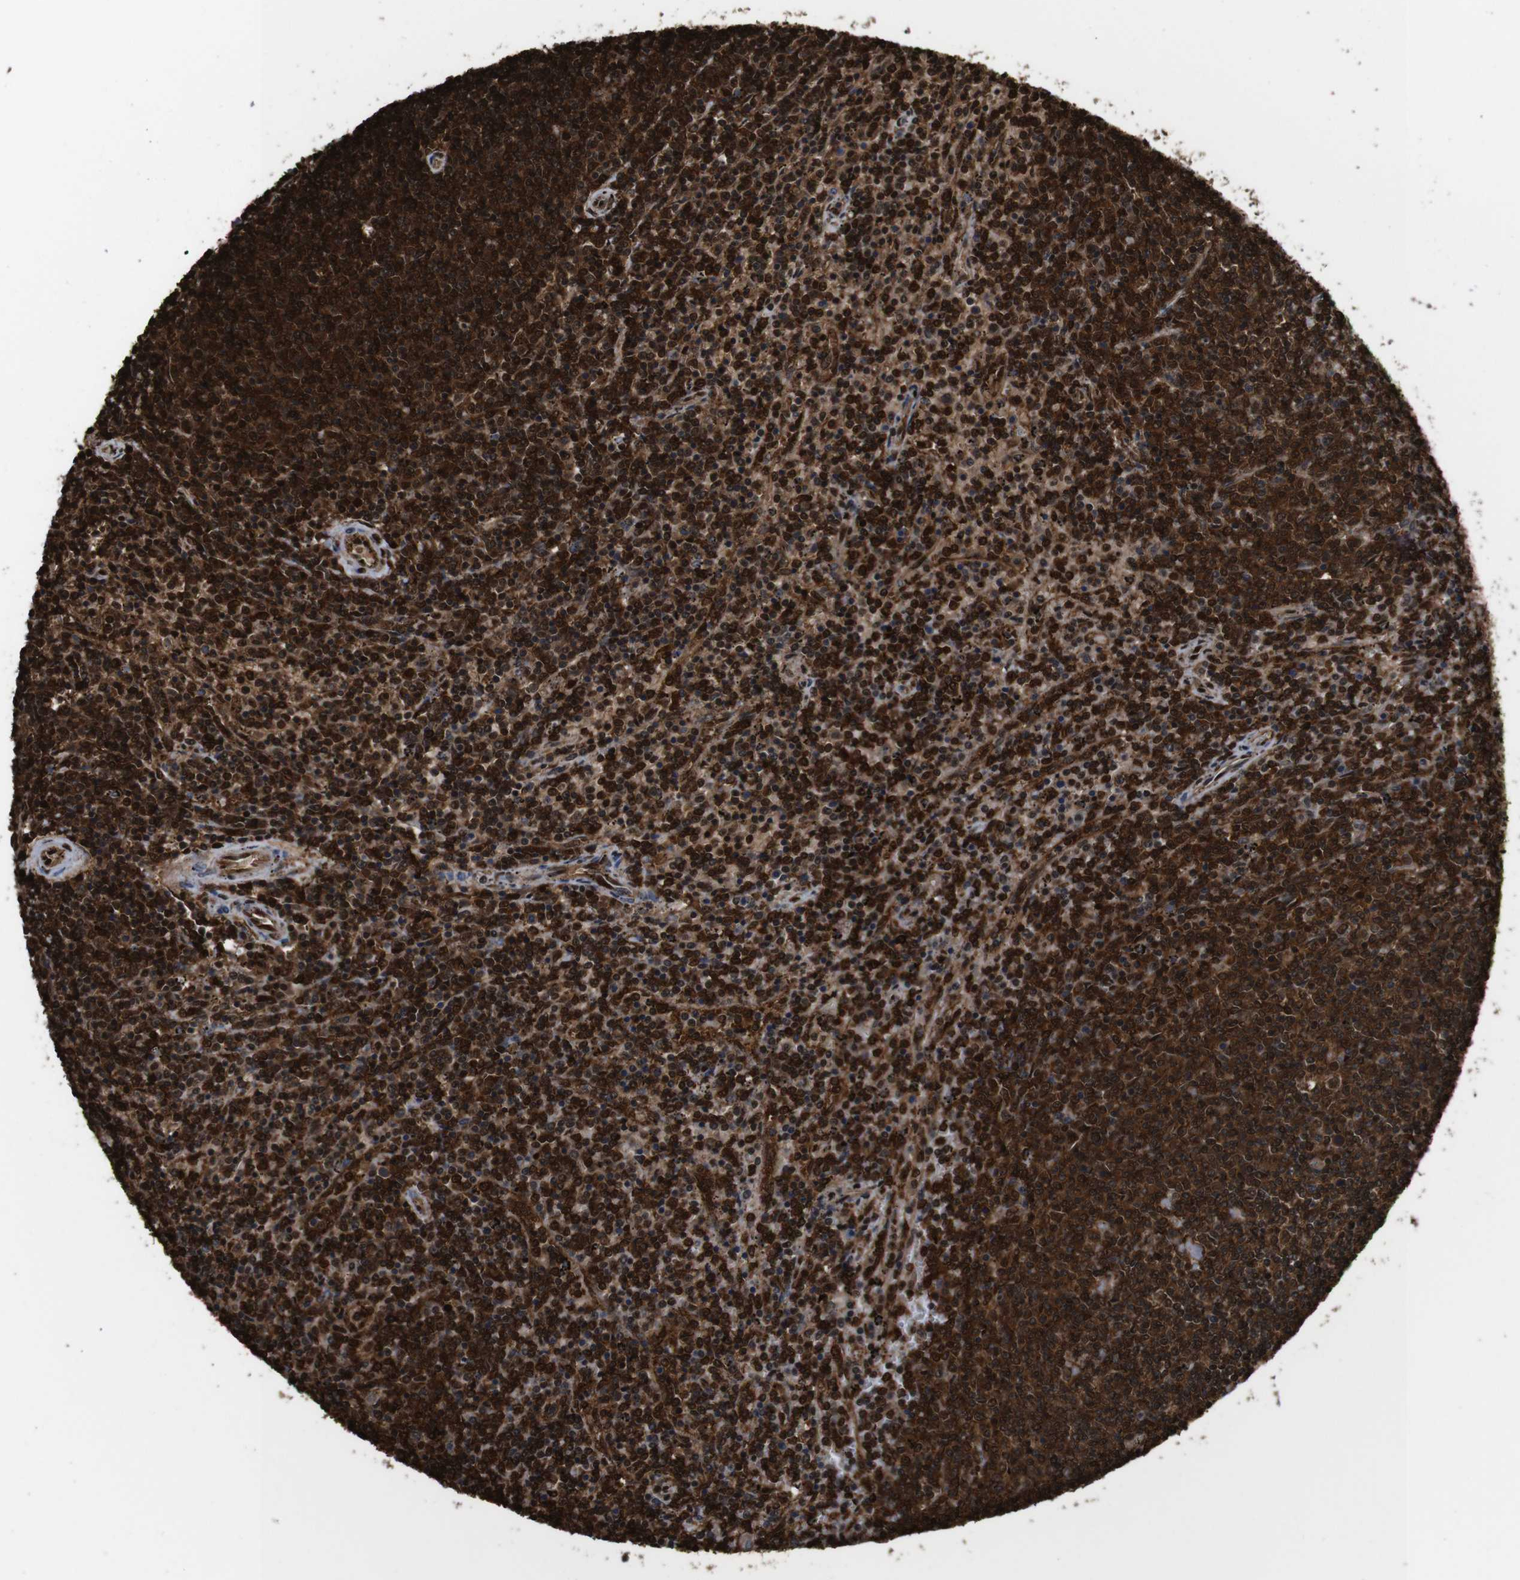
{"staining": {"intensity": "strong", "quantity": ">75%", "location": "cytoplasmic/membranous,nuclear"}, "tissue": "lymphoma", "cell_type": "Tumor cells", "image_type": "cancer", "snomed": [{"axis": "morphology", "description": "Malignant lymphoma, non-Hodgkin's type, Low grade"}, {"axis": "topography", "description": "Spleen"}], "caption": "A brown stain shows strong cytoplasmic/membranous and nuclear expression of a protein in human lymphoma tumor cells.", "gene": "VCP", "patient": {"sex": "female", "age": 50}}